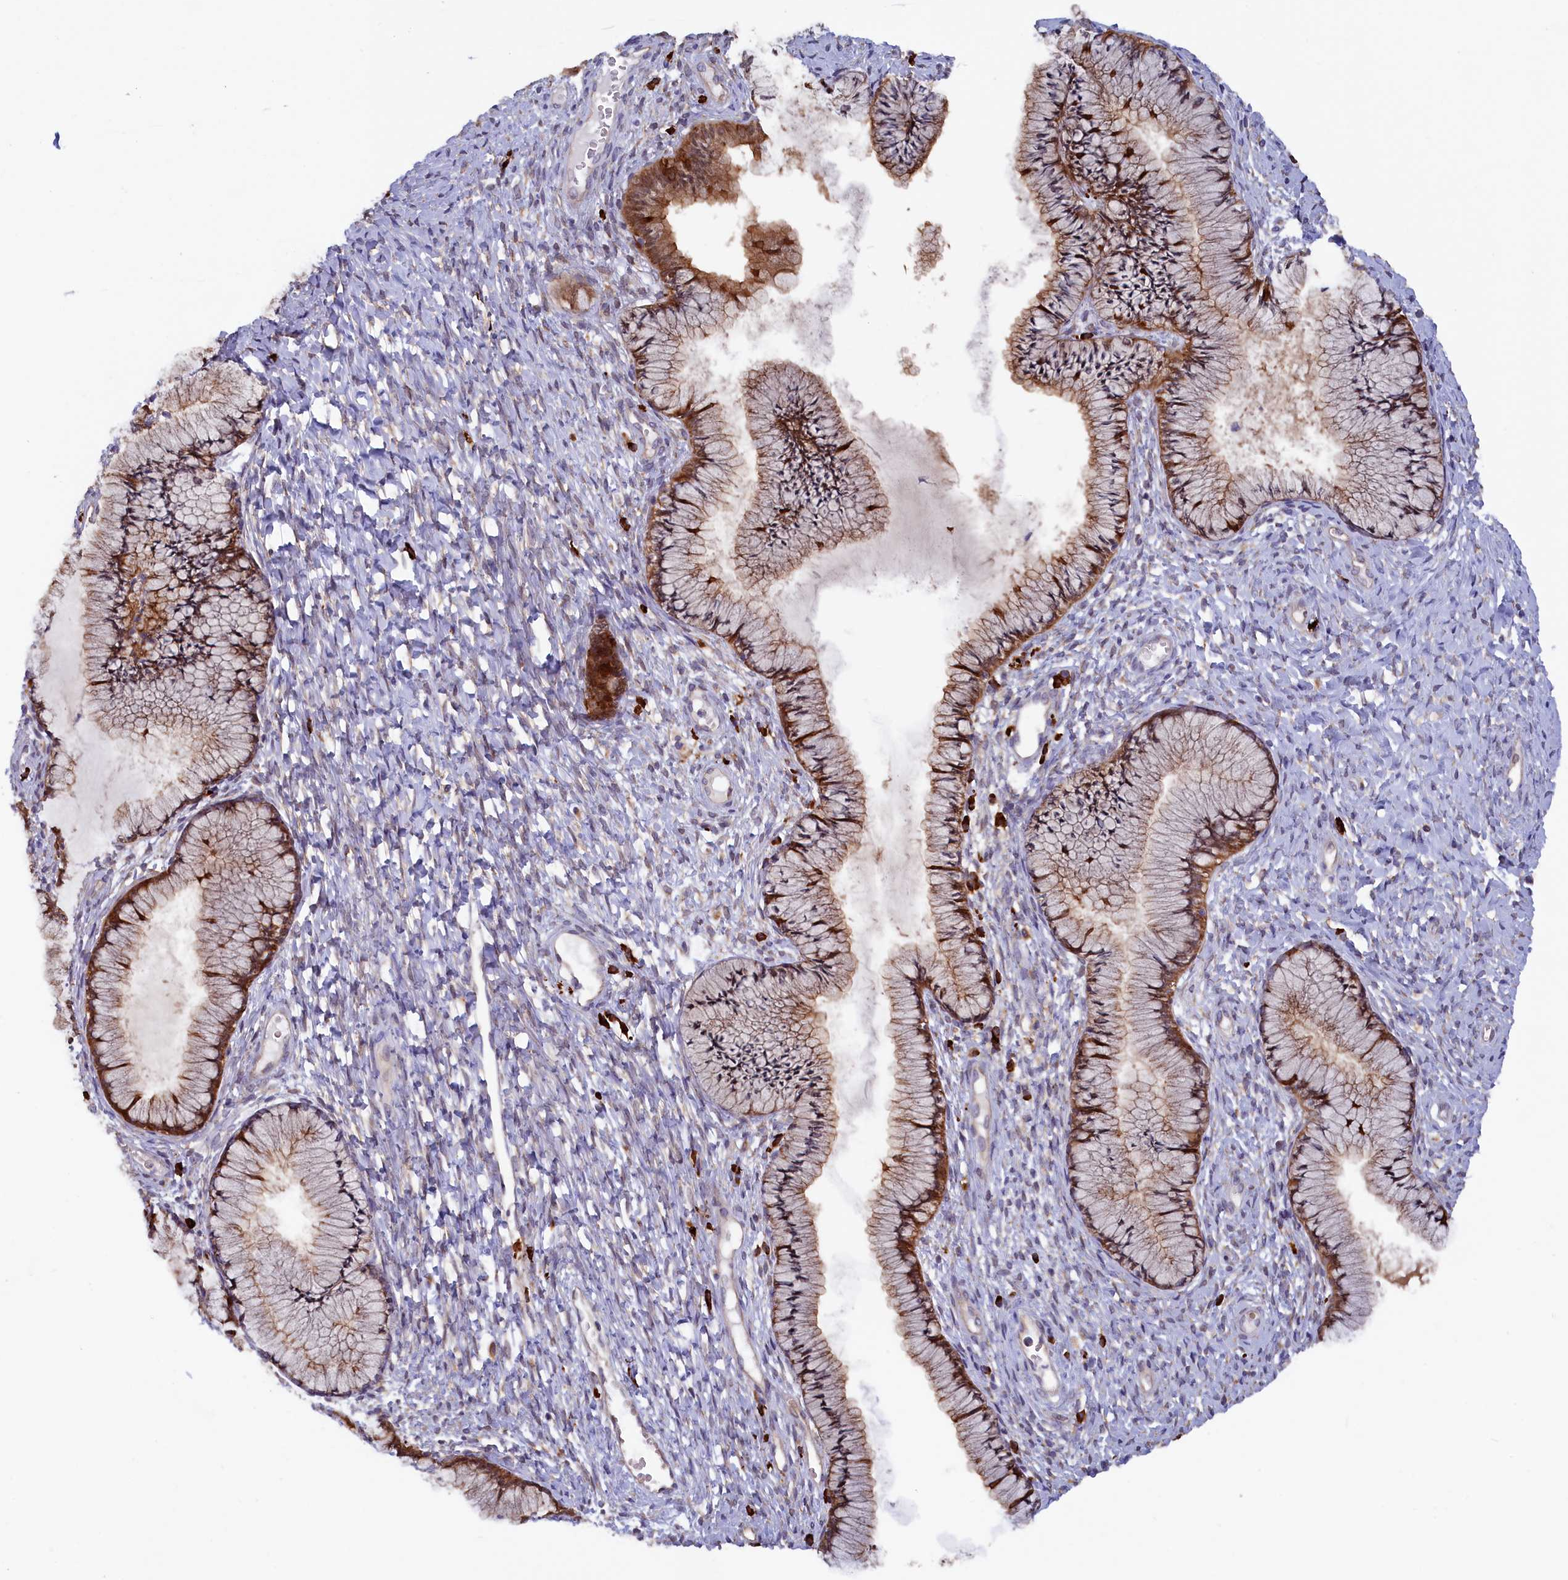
{"staining": {"intensity": "moderate", "quantity": ">75%", "location": "cytoplasmic/membranous"}, "tissue": "cervix", "cell_type": "Glandular cells", "image_type": "normal", "snomed": [{"axis": "morphology", "description": "Normal tissue, NOS"}, {"axis": "topography", "description": "Cervix"}], "caption": "Brown immunohistochemical staining in normal human cervix displays moderate cytoplasmic/membranous expression in about >75% of glandular cells.", "gene": "JPT2", "patient": {"sex": "female", "age": 42}}